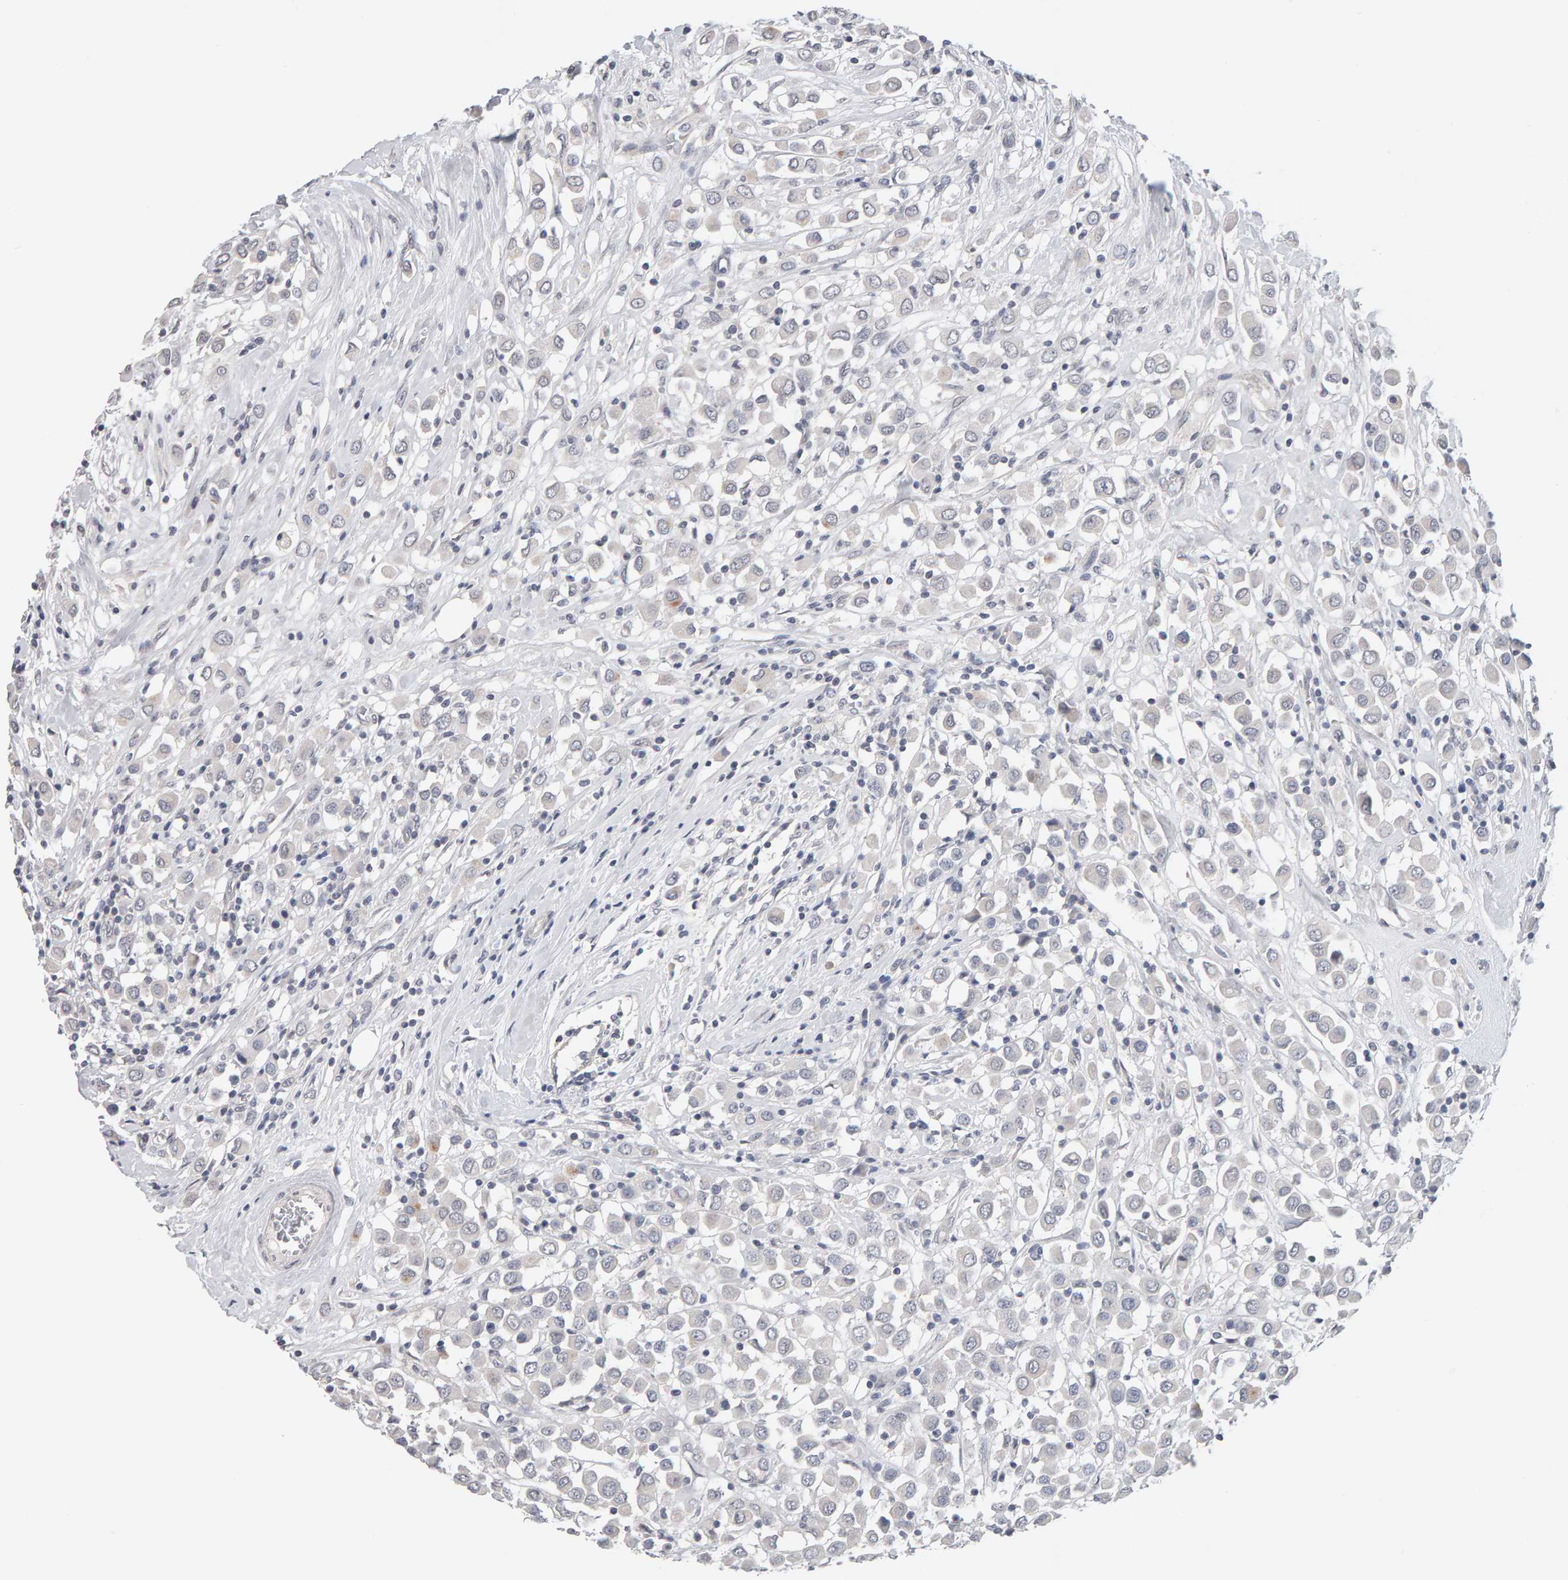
{"staining": {"intensity": "negative", "quantity": "none", "location": "none"}, "tissue": "breast cancer", "cell_type": "Tumor cells", "image_type": "cancer", "snomed": [{"axis": "morphology", "description": "Duct carcinoma"}, {"axis": "topography", "description": "Breast"}], "caption": "This is an immunohistochemistry histopathology image of intraductal carcinoma (breast). There is no expression in tumor cells.", "gene": "HNF4A", "patient": {"sex": "female", "age": 61}}